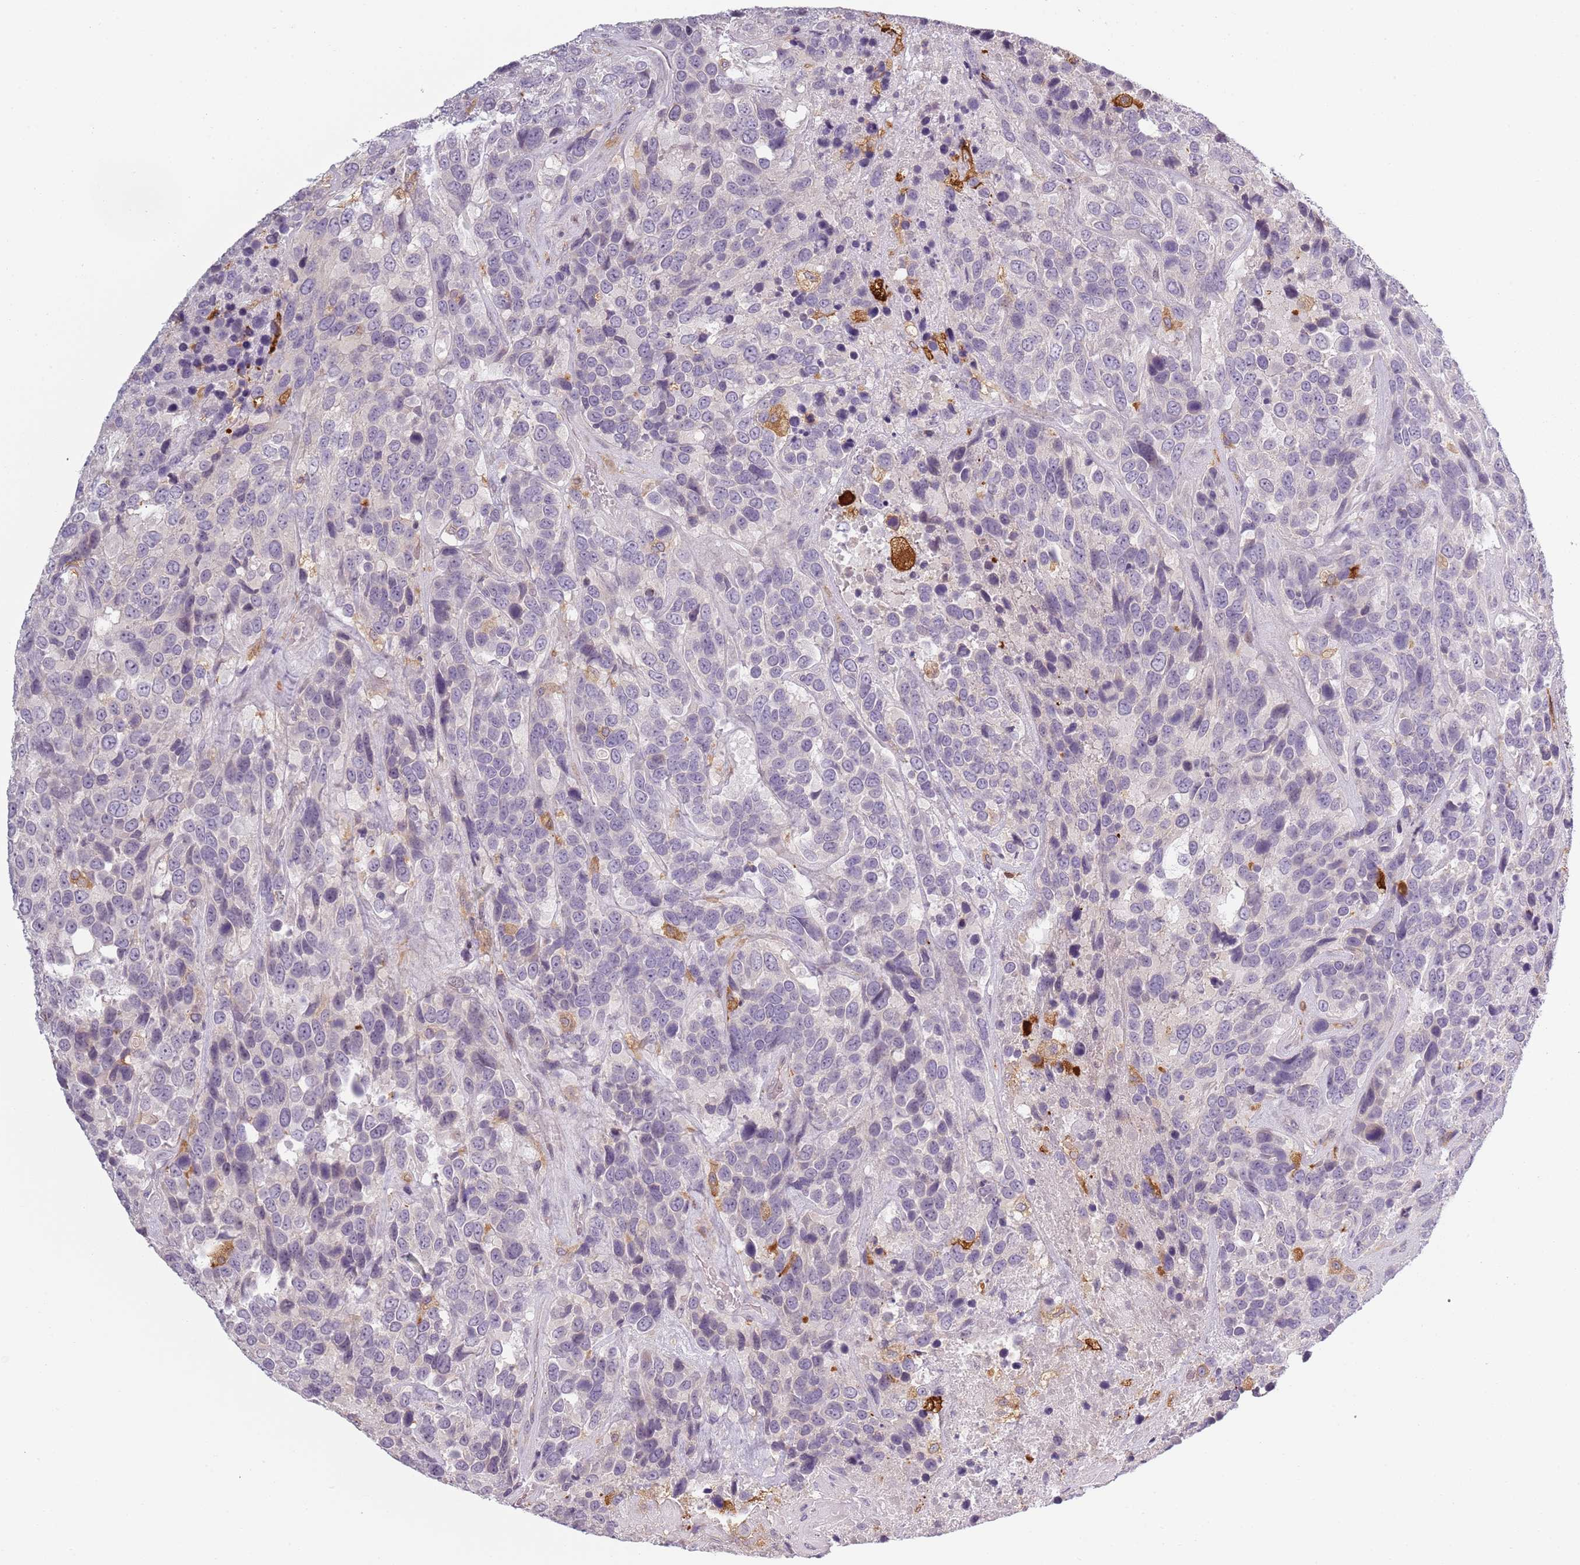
{"staining": {"intensity": "negative", "quantity": "none", "location": "none"}, "tissue": "urothelial cancer", "cell_type": "Tumor cells", "image_type": "cancer", "snomed": [{"axis": "morphology", "description": "Urothelial carcinoma, High grade"}, {"axis": "topography", "description": "Urinary bladder"}], "caption": "Immunohistochemical staining of human urothelial cancer exhibits no significant expression in tumor cells.", "gene": "CC2D2B", "patient": {"sex": "female", "age": 70}}